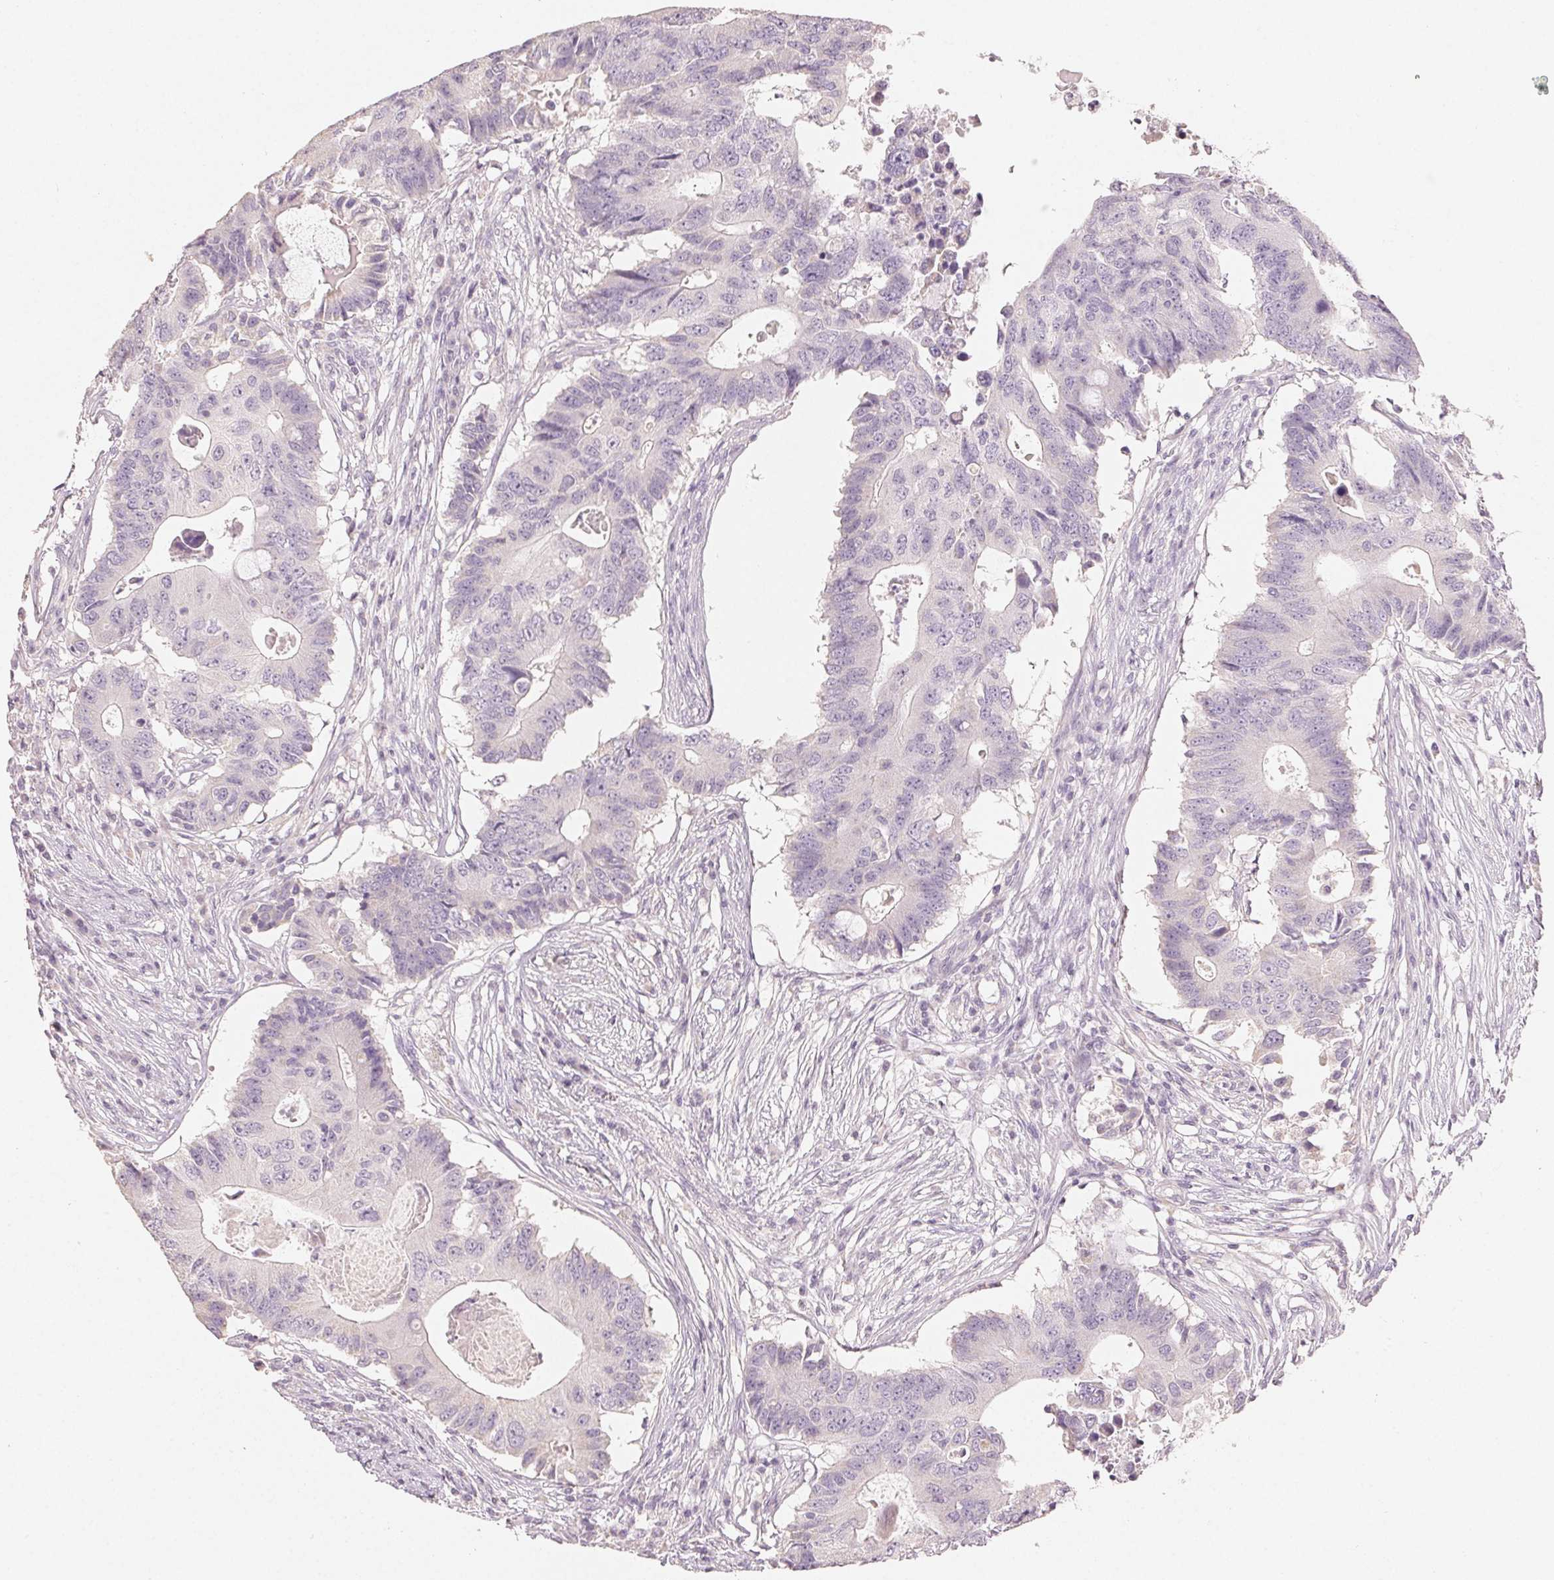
{"staining": {"intensity": "negative", "quantity": "none", "location": "none"}, "tissue": "colorectal cancer", "cell_type": "Tumor cells", "image_type": "cancer", "snomed": [{"axis": "morphology", "description": "Adenocarcinoma, NOS"}, {"axis": "topography", "description": "Colon"}], "caption": "An immunohistochemistry (IHC) photomicrograph of colorectal cancer (adenocarcinoma) is shown. There is no staining in tumor cells of colorectal cancer (adenocarcinoma).", "gene": "LVRN", "patient": {"sex": "male", "age": 71}}